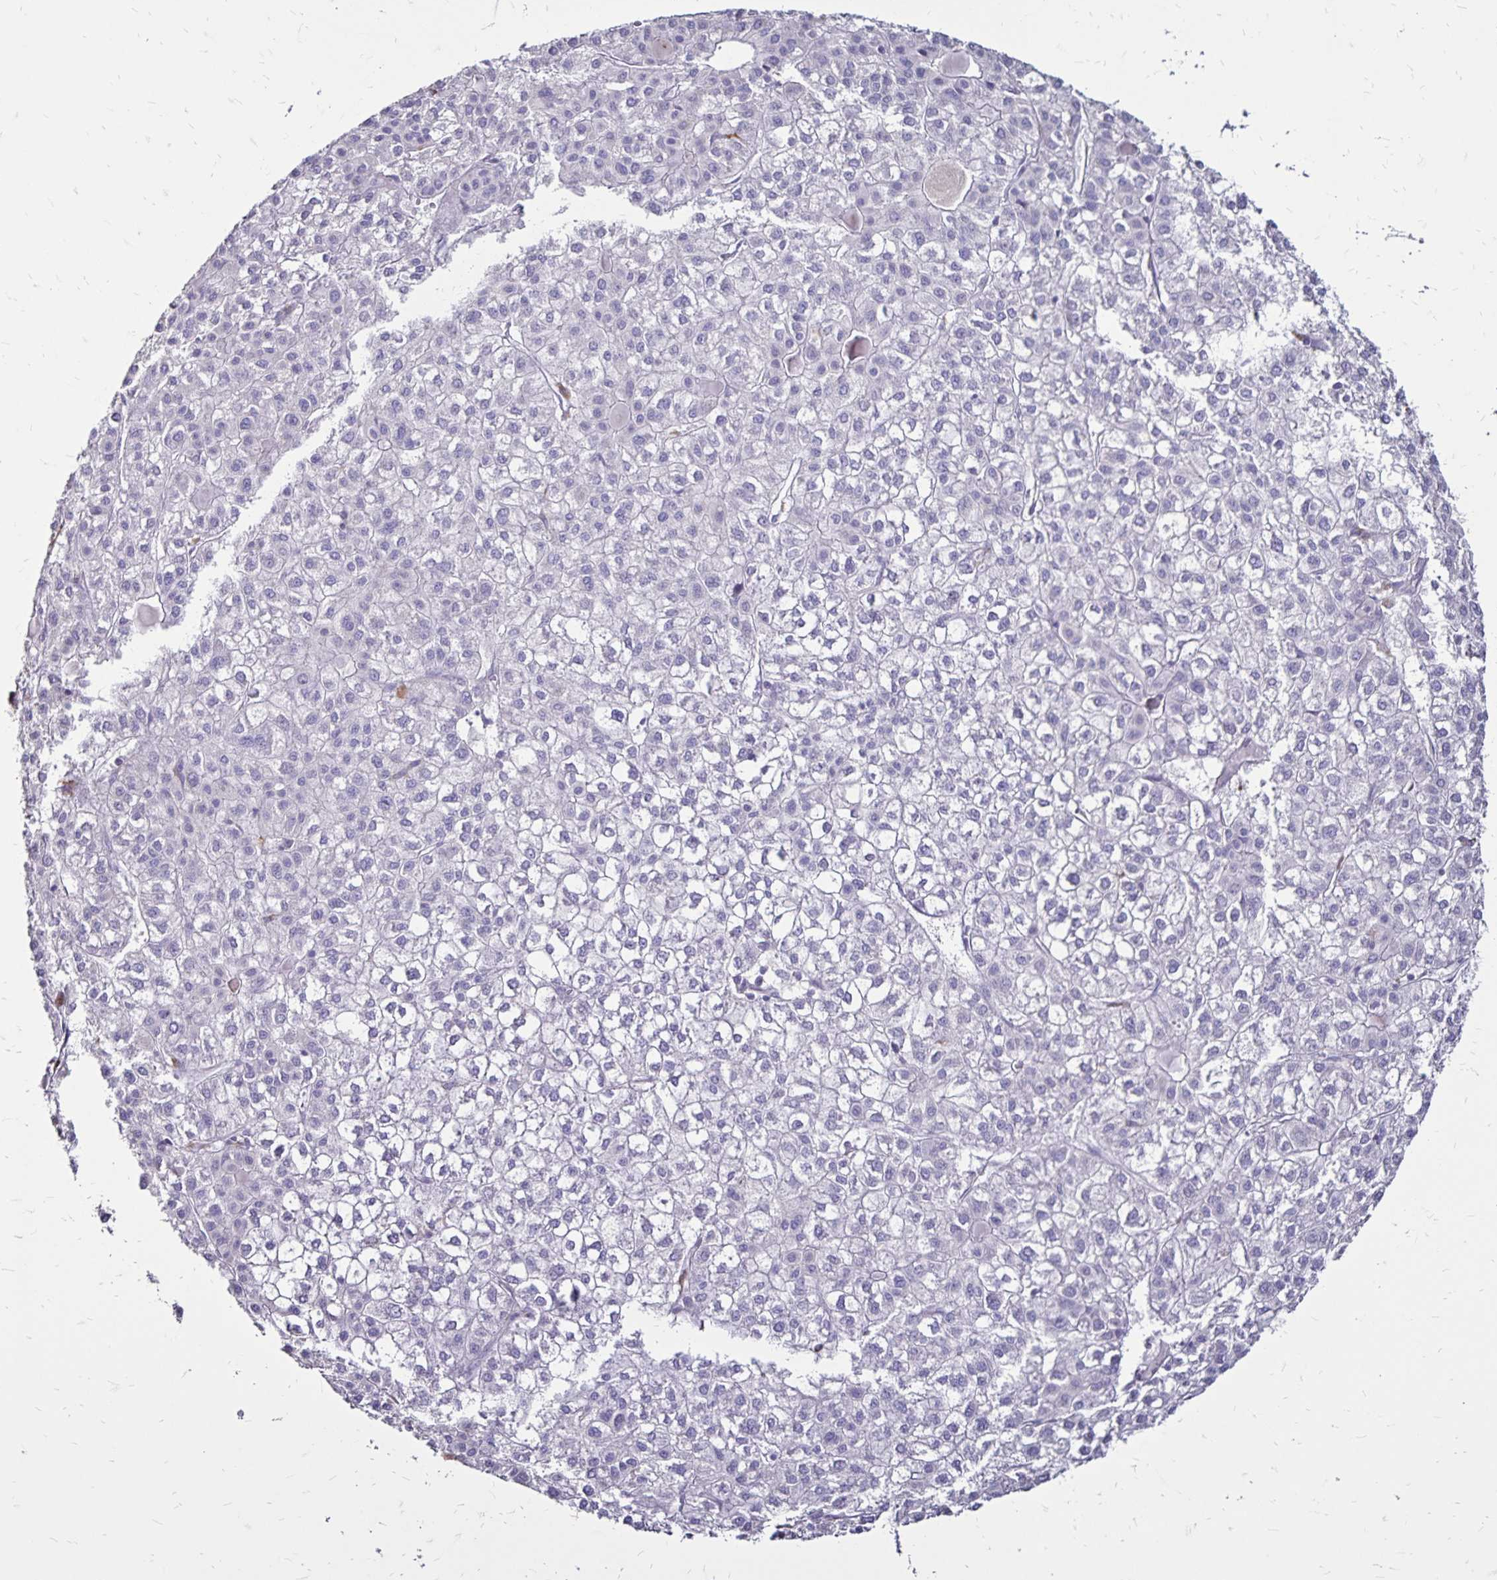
{"staining": {"intensity": "negative", "quantity": "none", "location": "none"}, "tissue": "liver cancer", "cell_type": "Tumor cells", "image_type": "cancer", "snomed": [{"axis": "morphology", "description": "Carcinoma, Hepatocellular, NOS"}, {"axis": "topography", "description": "Liver"}], "caption": "Immunohistochemical staining of human hepatocellular carcinoma (liver) reveals no significant positivity in tumor cells.", "gene": "EVPL", "patient": {"sex": "female", "age": 43}}